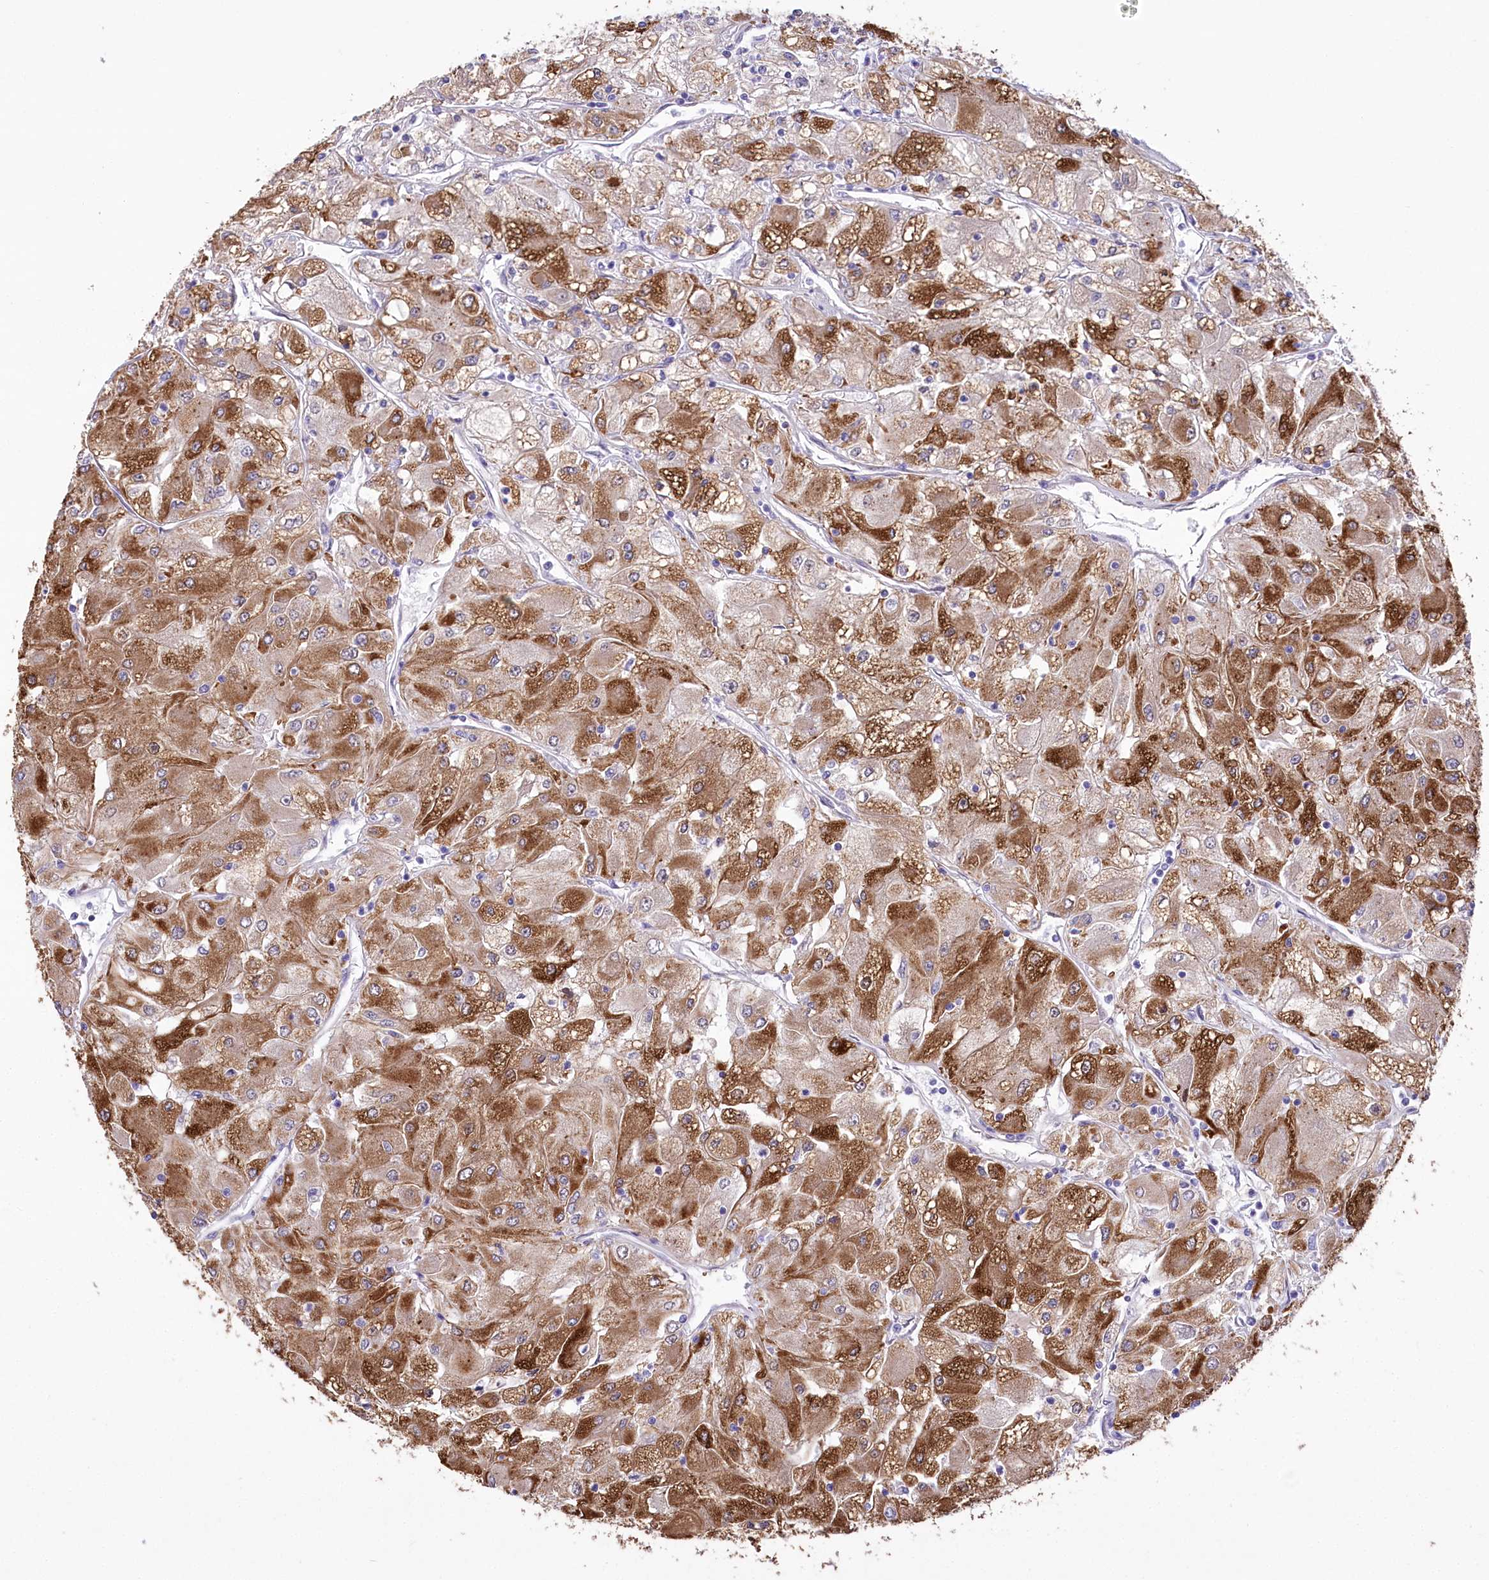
{"staining": {"intensity": "moderate", "quantity": ">75%", "location": "cytoplasmic/membranous"}, "tissue": "renal cancer", "cell_type": "Tumor cells", "image_type": "cancer", "snomed": [{"axis": "morphology", "description": "Adenocarcinoma, NOS"}, {"axis": "topography", "description": "Kidney"}], "caption": "Immunohistochemistry histopathology image of renal cancer (adenocarcinoma) stained for a protein (brown), which demonstrates medium levels of moderate cytoplasmic/membranous staining in about >75% of tumor cells.", "gene": "CEP164", "patient": {"sex": "male", "age": 80}}